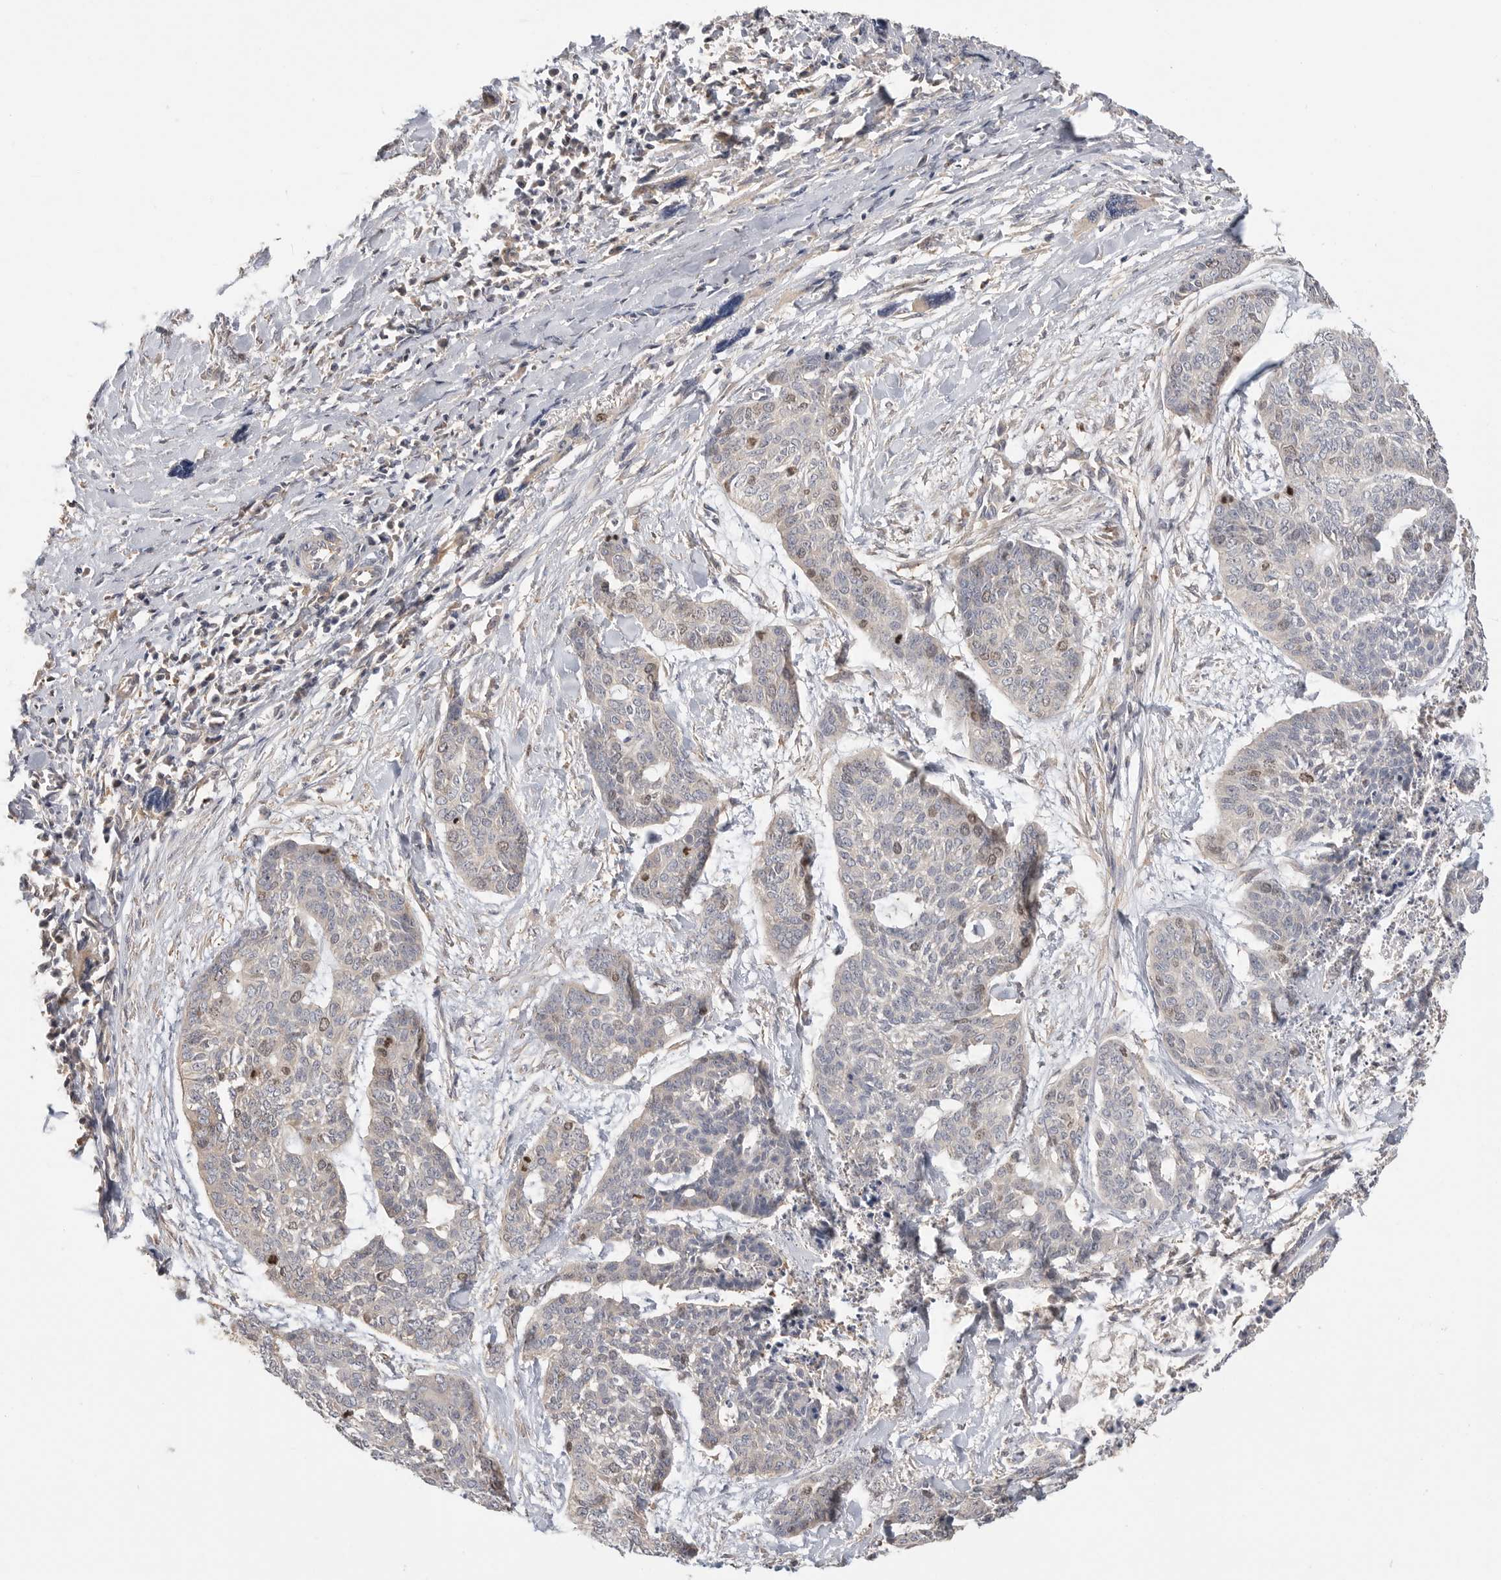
{"staining": {"intensity": "moderate", "quantity": "<25%", "location": "nuclear"}, "tissue": "skin cancer", "cell_type": "Tumor cells", "image_type": "cancer", "snomed": [{"axis": "morphology", "description": "Basal cell carcinoma"}, {"axis": "topography", "description": "Skin"}], "caption": "DAB (3,3'-diaminobenzidine) immunohistochemical staining of skin cancer reveals moderate nuclear protein staining in approximately <25% of tumor cells.", "gene": "TOP2A", "patient": {"sex": "female", "age": 64}}